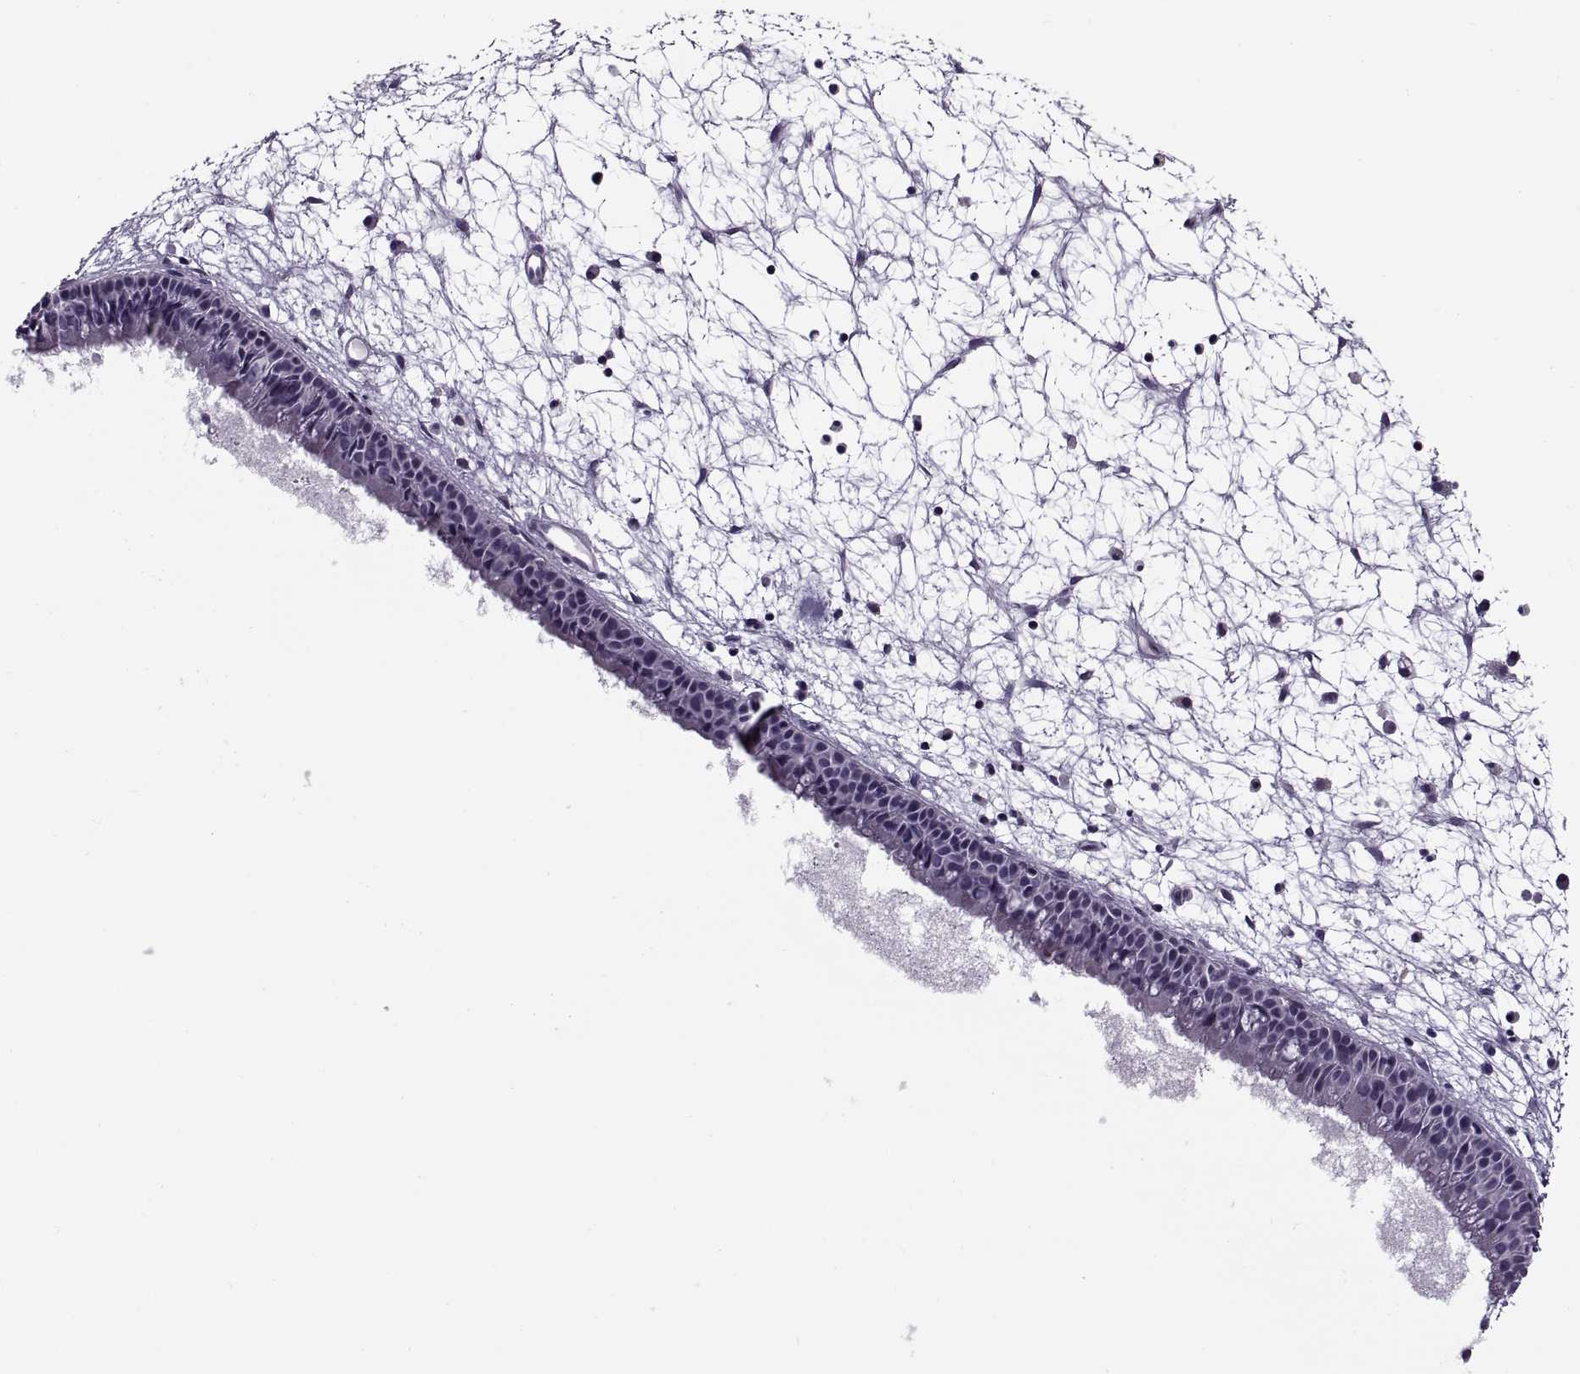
{"staining": {"intensity": "negative", "quantity": "none", "location": "none"}, "tissue": "nasopharynx", "cell_type": "Respiratory epithelial cells", "image_type": "normal", "snomed": [{"axis": "morphology", "description": "Normal tissue, NOS"}, {"axis": "topography", "description": "Nasopharynx"}], "caption": "This is an immunohistochemistry image of normal human nasopharynx. There is no expression in respiratory epithelial cells.", "gene": "CALCR", "patient": {"sex": "male", "age": 61}}